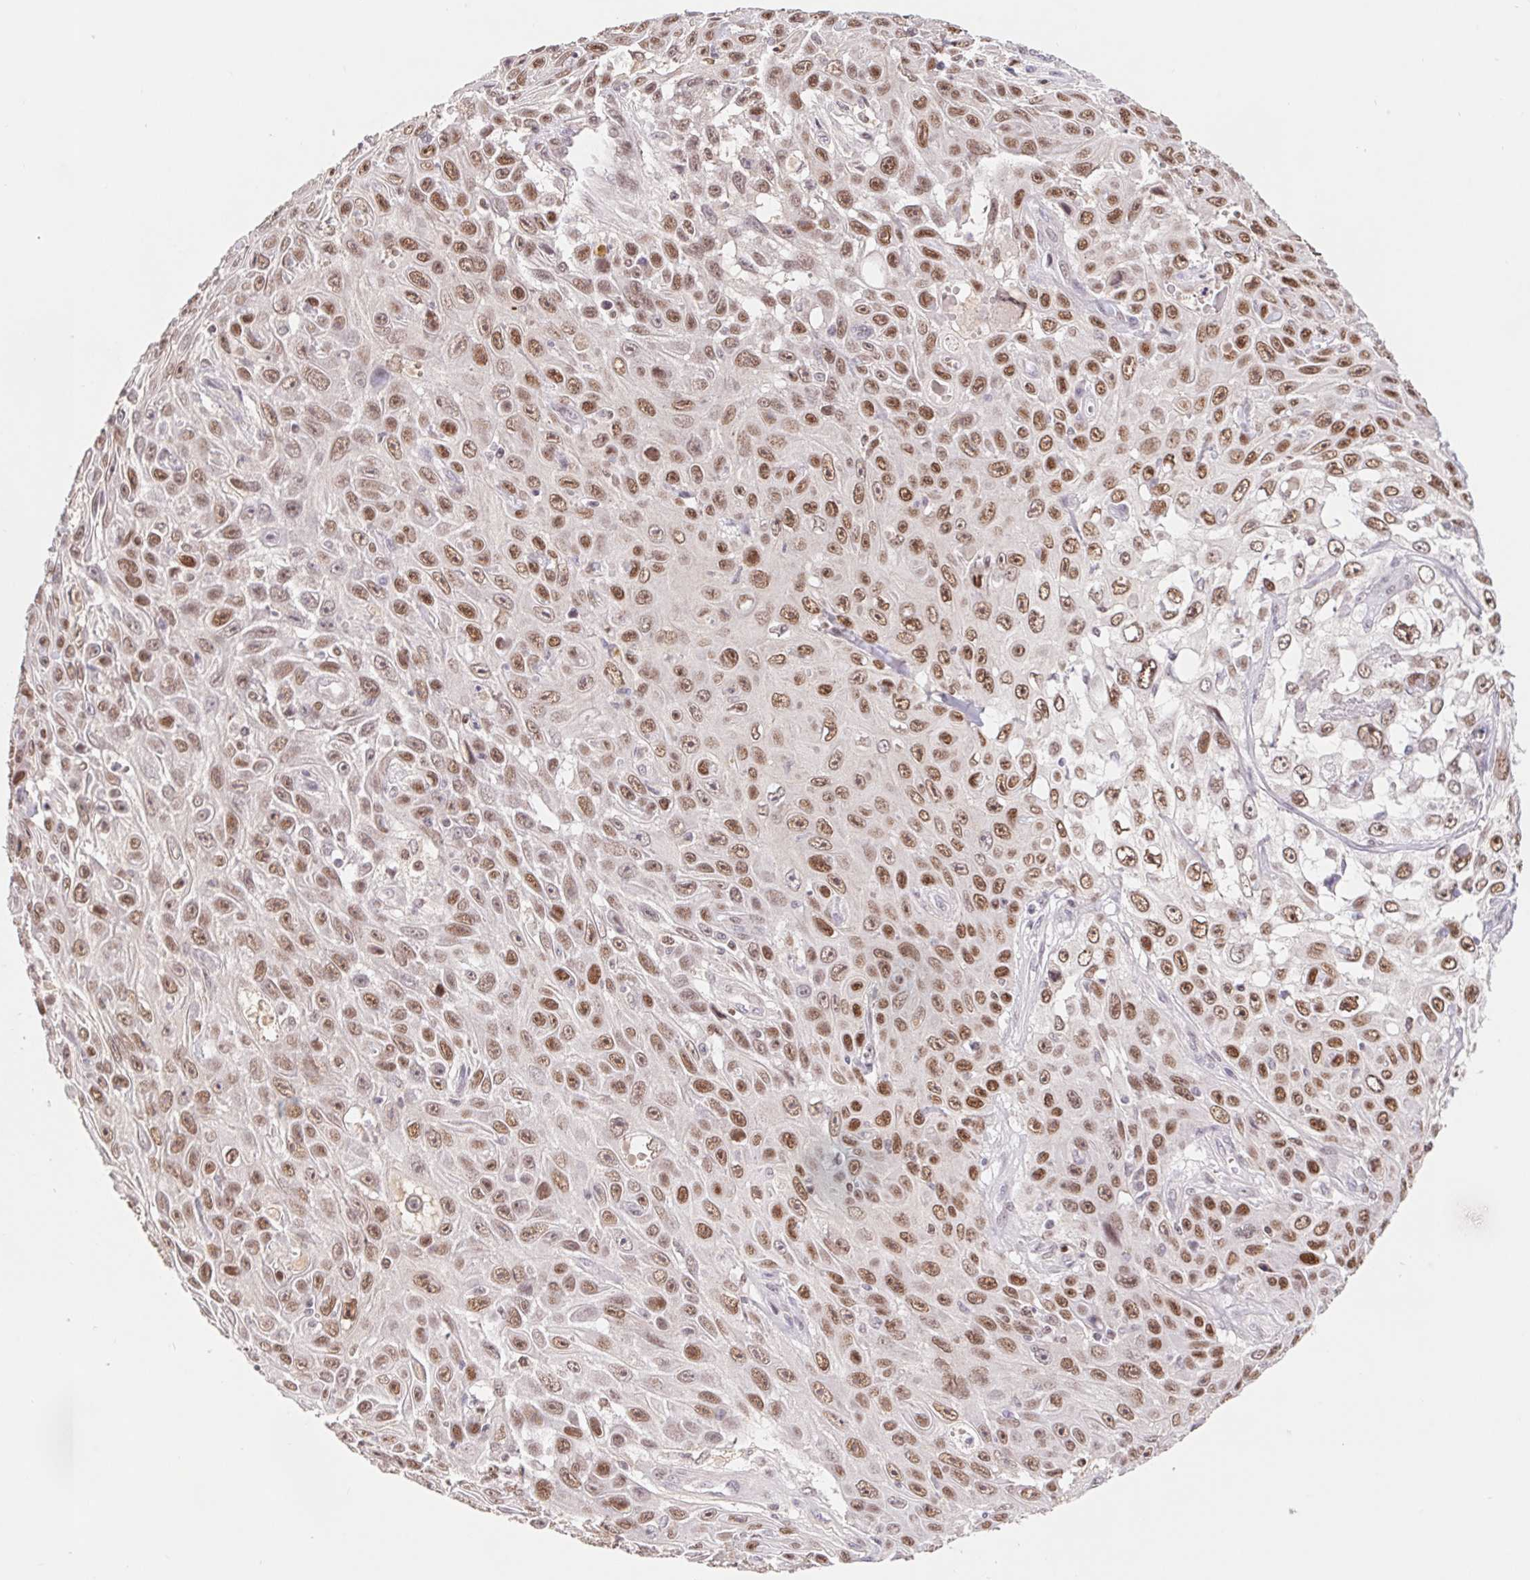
{"staining": {"intensity": "moderate", "quantity": ">75%", "location": "nuclear"}, "tissue": "skin cancer", "cell_type": "Tumor cells", "image_type": "cancer", "snomed": [{"axis": "morphology", "description": "Squamous cell carcinoma, NOS"}, {"axis": "topography", "description": "Skin"}], "caption": "Immunohistochemical staining of skin cancer shows medium levels of moderate nuclear protein staining in approximately >75% of tumor cells.", "gene": "TRERF1", "patient": {"sex": "male", "age": 82}}